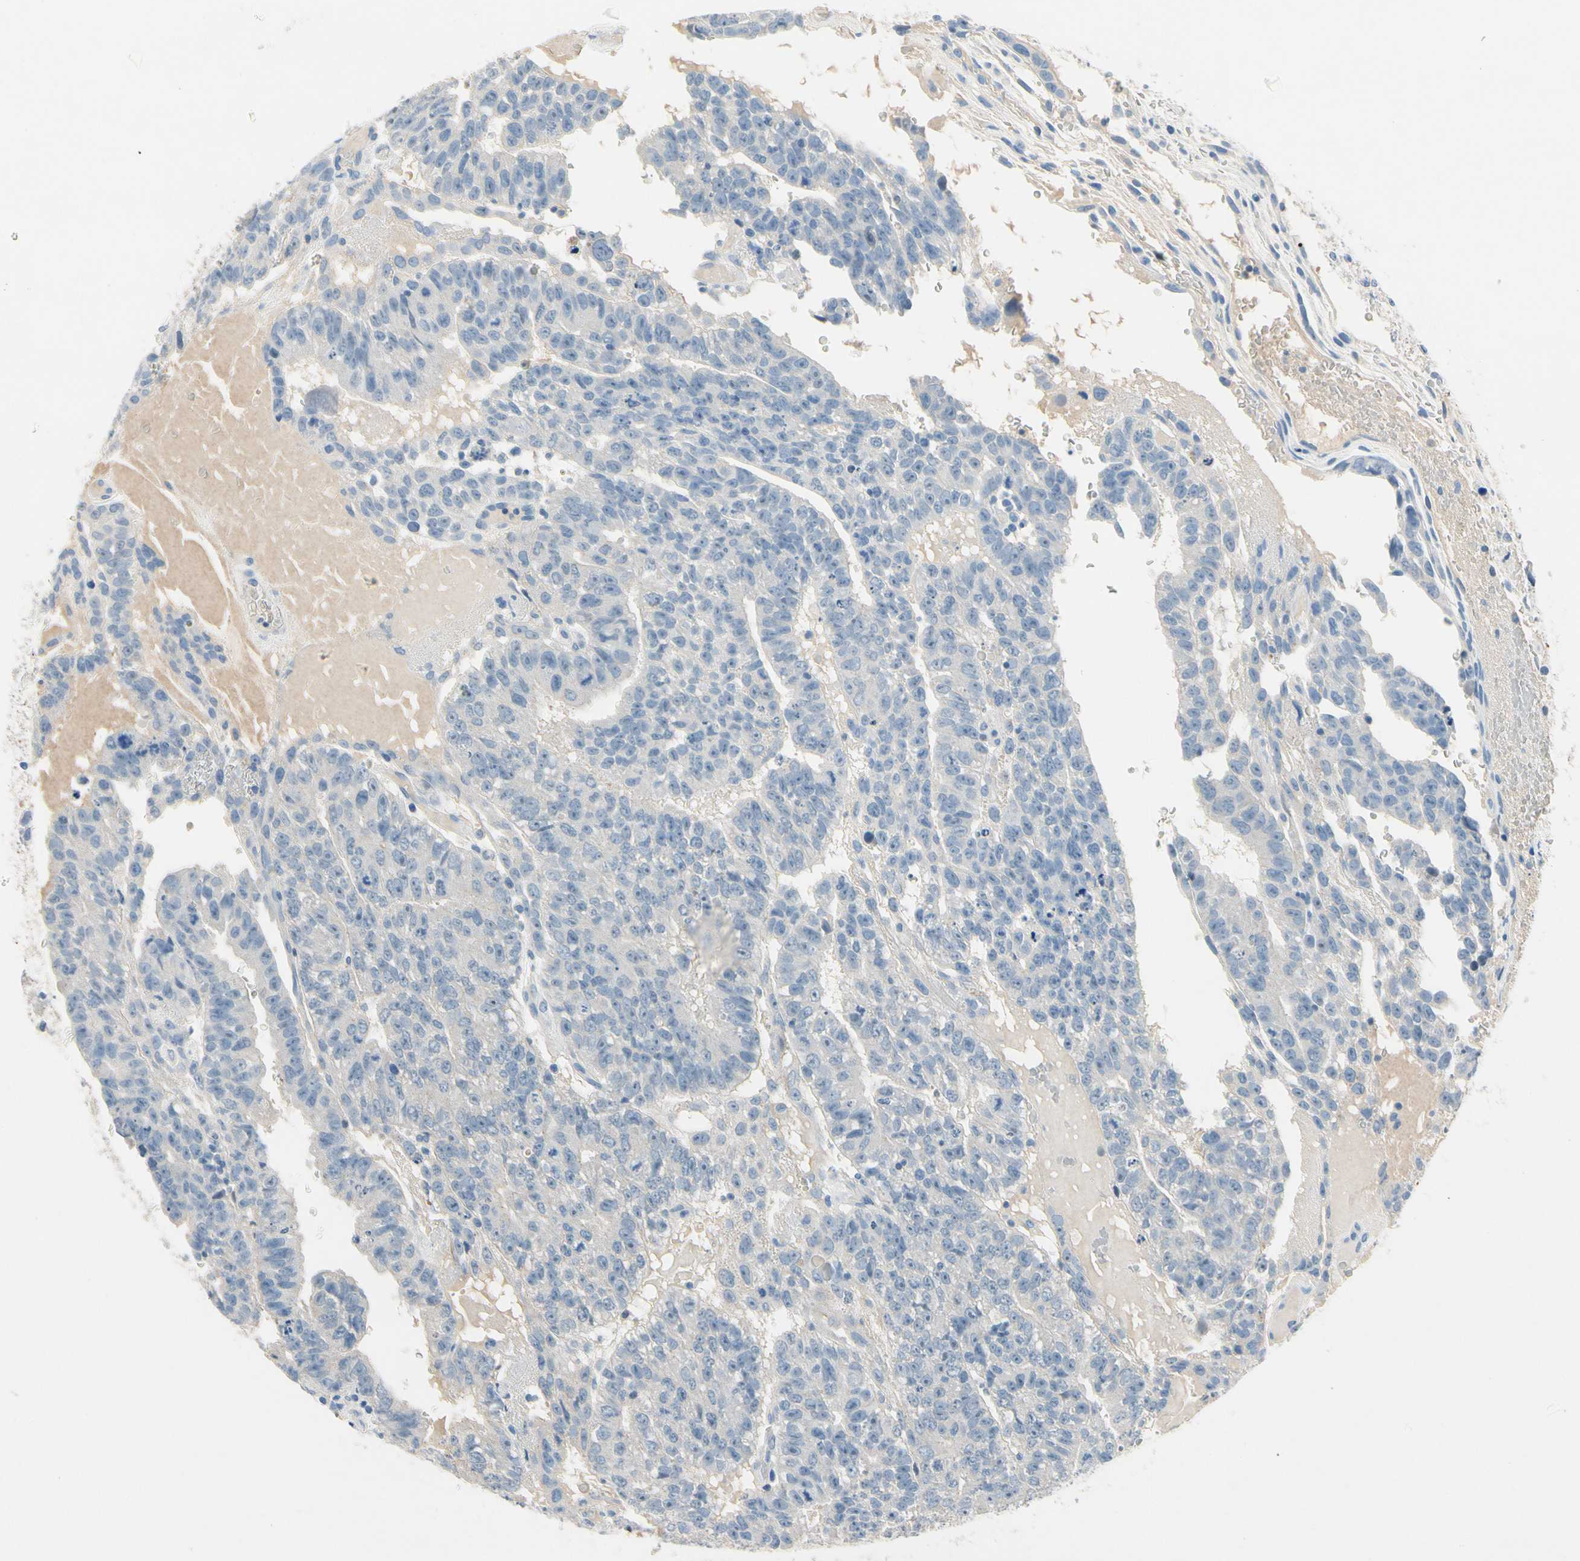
{"staining": {"intensity": "negative", "quantity": "none", "location": "none"}, "tissue": "testis cancer", "cell_type": "Tumor cells", "image_type": "cancer", "snomed": [{"axis": "morphology", "description": "Seminoma, NOS"}, {"axis": "morphology", "description": "Carcinoma, Embryonal, NOS"}, {"axis": "topography", "description": "Testis"}], "caption": "Human testis seminoma stained for a protein using IHC displays no expression in tumor cells.", "gene": "CPA3", "patient": {"sex": "male", "age": 52}}